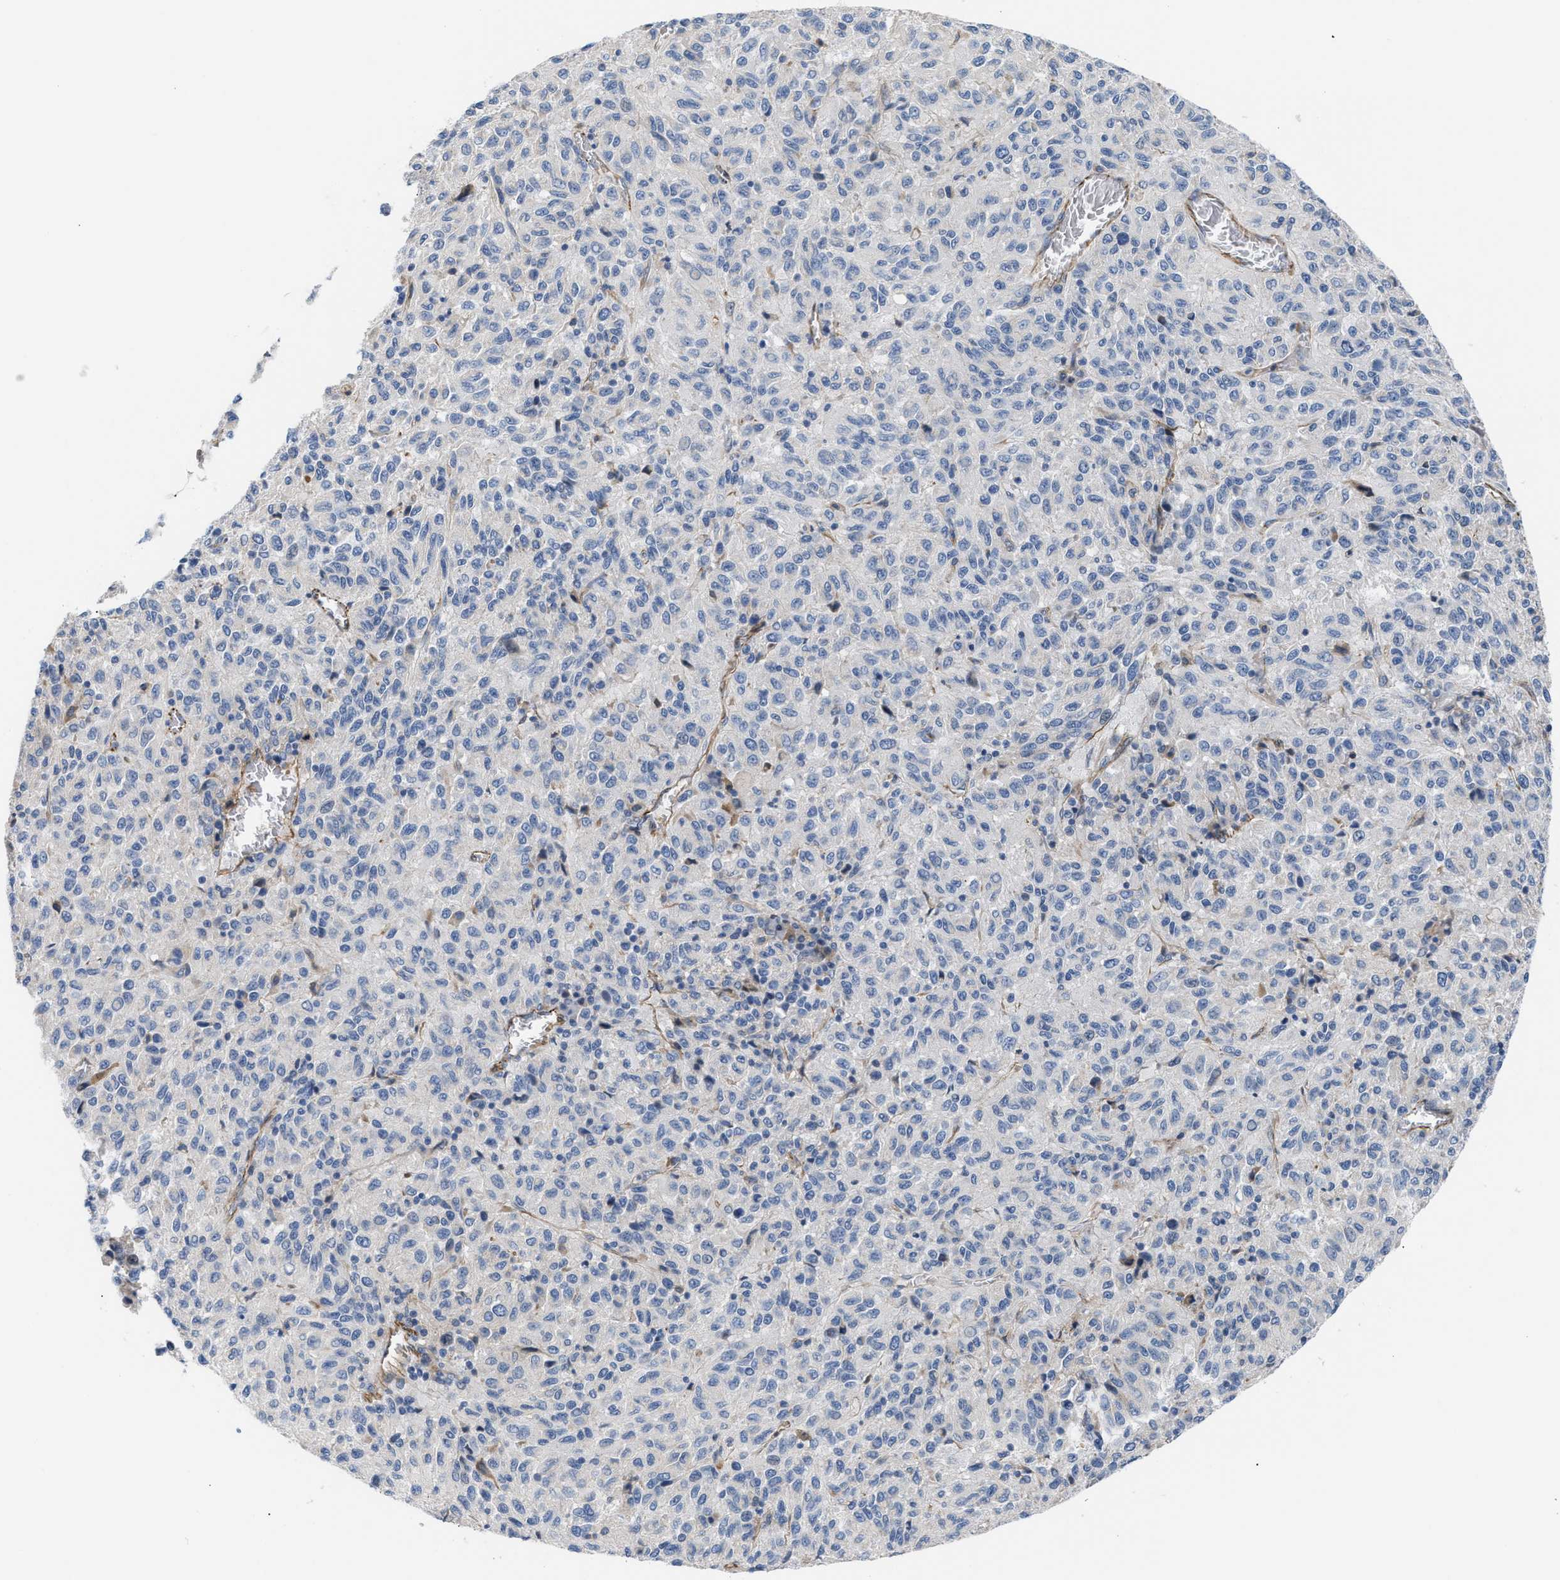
{"staining": {"intensity": "negative", "quantity": "none", "location": "none"}, "tissue": "melanoma", "cell_type": "Tumor cells", "image_type": "cancer", "snomed": [{"axis": "morphology", "description": "Malignant melanoma, Metastatic site"}, {"axis": "topography", "description": "Lung"}], "caption": "Immunohistochemistry (IHC) histopathology image of neoplastic tissue: malignant melanoma (metastatic site) stained with DAB shows no significant protein positivity in tumor cells.", "gene": "TFPI", "patient": {"sex": "male", "age": 64}}